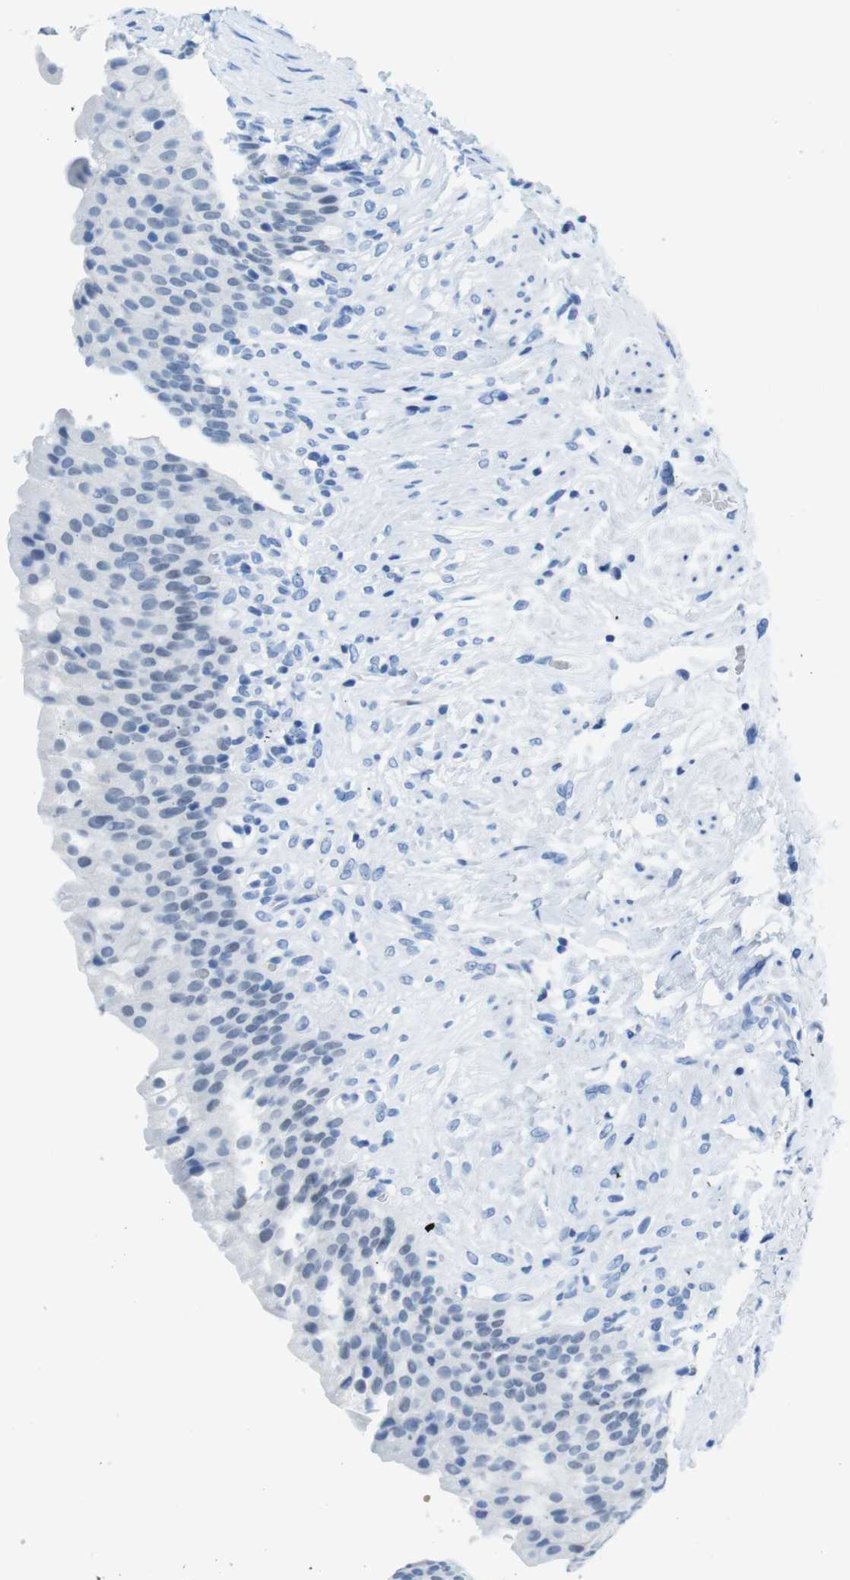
{"staining": {"intensity": "negative", "quantity": "none", "location": "none"}, "tissue": "urinary bladder", "cell_type": "Urothelial cells", "image_type": "normal", "snomed": [{"axis": "morphology", "description": "Normal tissue, NOS"}, {"axis": "topography", "description": "Urinary bladder"}], "caption": "IHC micrograph of unremarkable urinary bladder stained for a protein (brown), which demonstrates no expression in urothelial cells. The staining is performed using DAB brown chromogen with nuclei counter-stained in using hematoxylin.", "gene": "TFAP2C", "patient": {"sex": "female", "age": 79}}